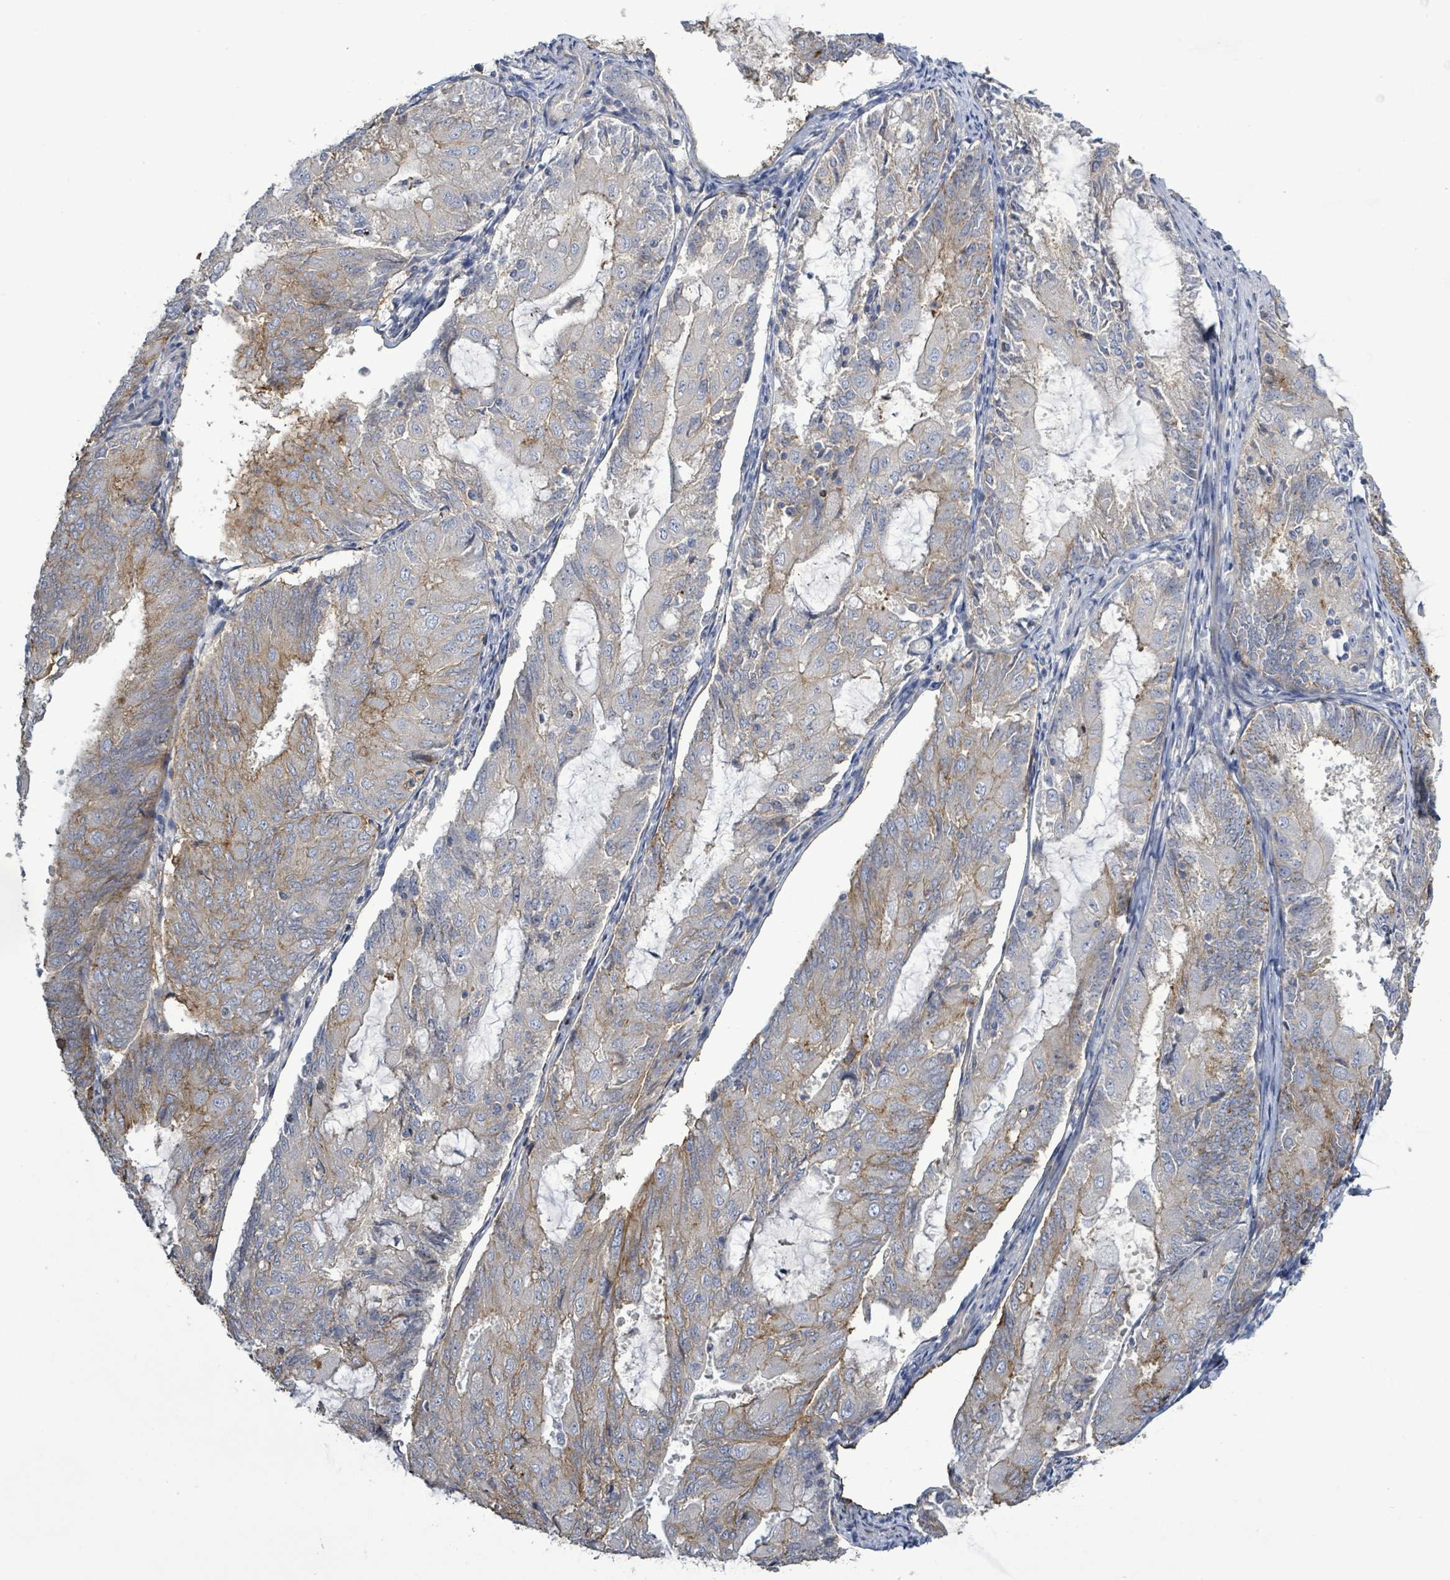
{"staining": {"intensity": "moderate", "quantity": "25%-75%", "location": "cytoplasmic/membranous"}, "tissue": "endometrial cancer", "cell_type": "Tumor cells", "image_type": "cancer", "snomed": [{"axis": "morphology", "description": "Adenocarcinoma, NOS"}, {"axis": "topography", "description": "Endometrium"}], "caption": "Endometrial cancer (adenocarcinoma) tissue demonstrates moderate cytoplasmic/membranous expression in about 25%-75% of tumor cells, visualized by immunohistochemistry. (brown staining indicates protein expression, while blue staining denotes nuclei).", "gene": "KRAS", "patient": {"sex": "female", "age": 81}}